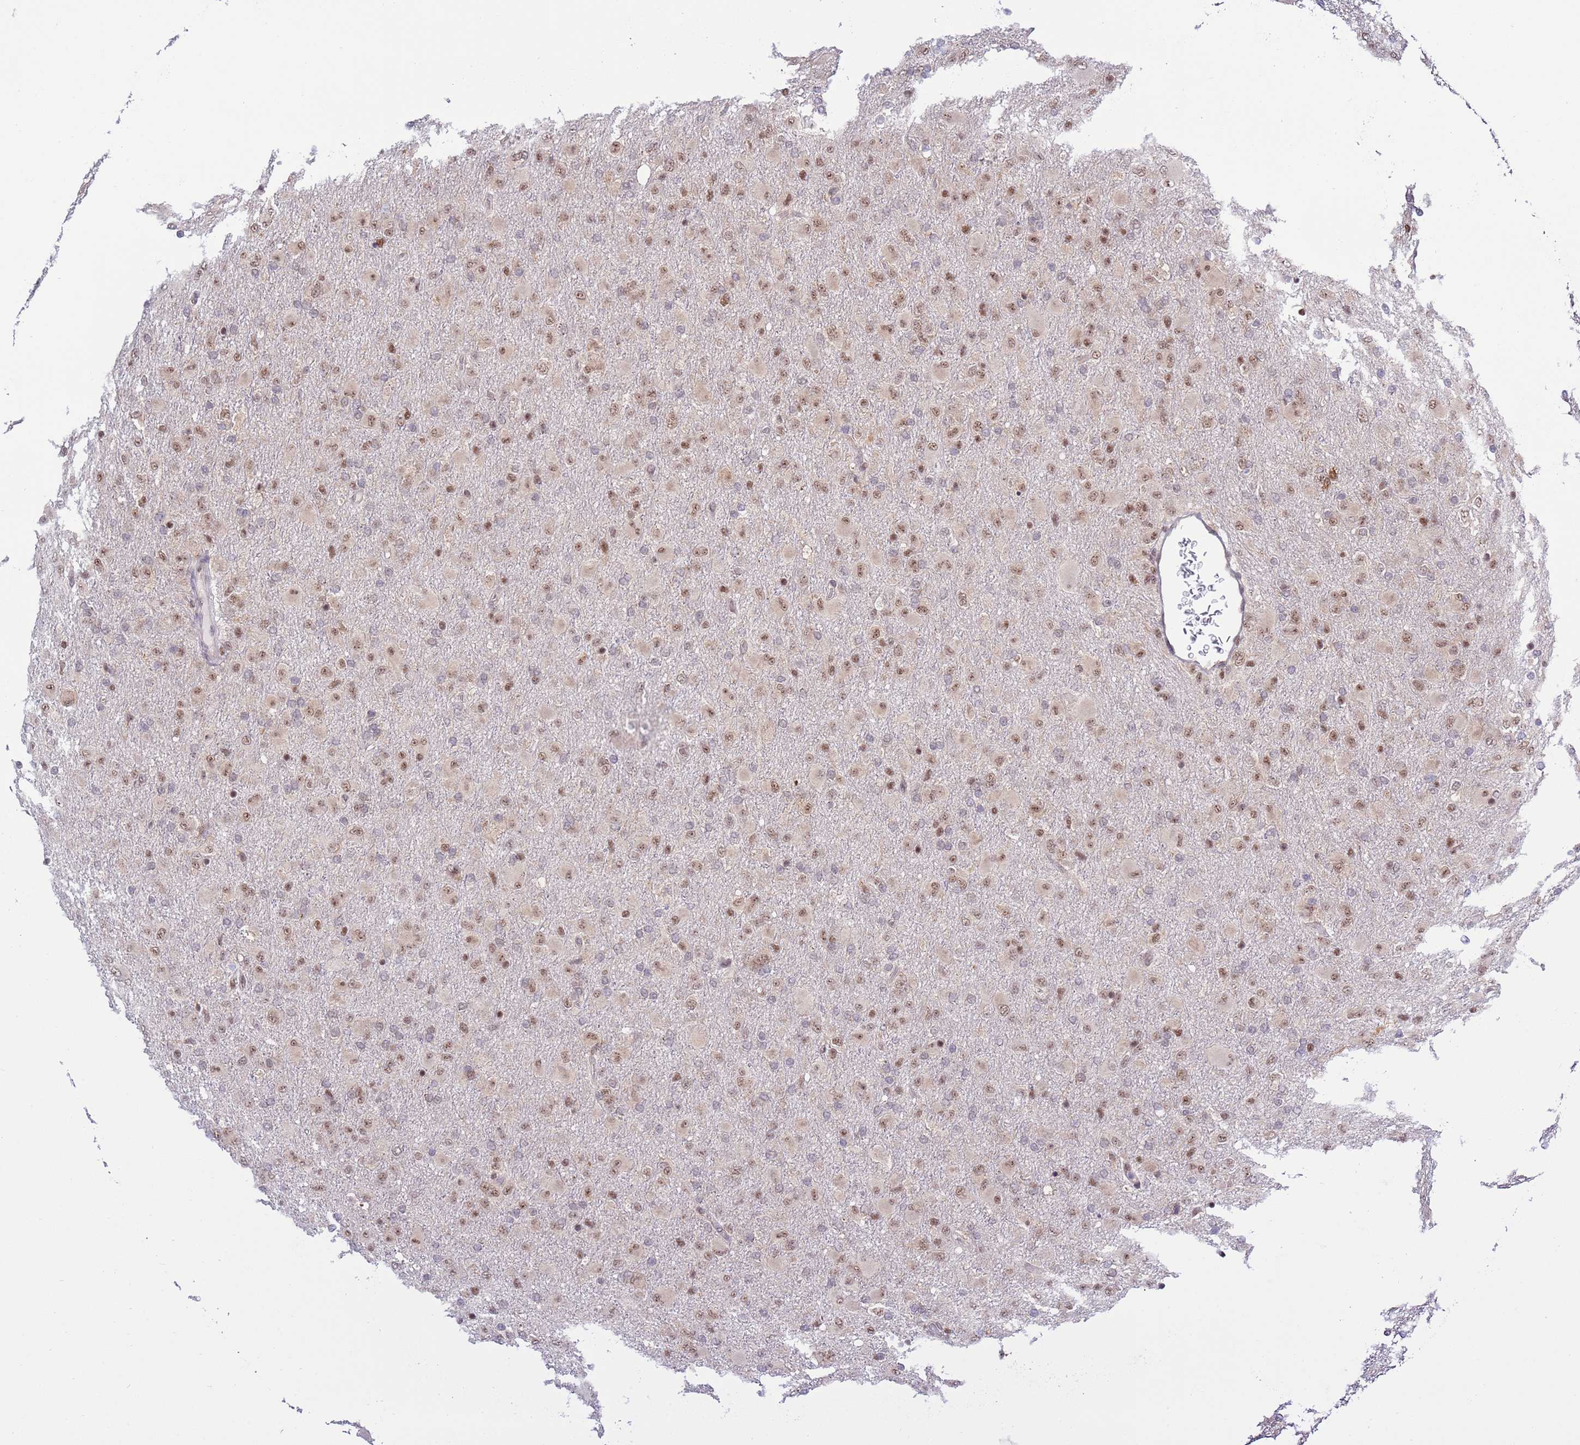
{"staining": {"intensity": "moderate", "quantity": ">75%", "location": "nuclear"}, "tissue": "glioma", "cell_type": "Tumor cells", "image_type": "cancer", "snomed": [{"axis": "morphology", "description": "Glioma, malignant, Low grade"}, {"axis": "topography", "description": "Brain"}], "caption": "Immunohistochemistry (IHC) staining of glioma, which shows medium levels of moderate nuclear expression in approximately >75% of tumor cells indicating moderate nuclear protein expression. The staining was performed using DAB (brown) for protein detection and nuclei were counterstained in hematoxylin (blue).", "gene": "PRPF6", "patient": {"sex": "male", "age": 65}}